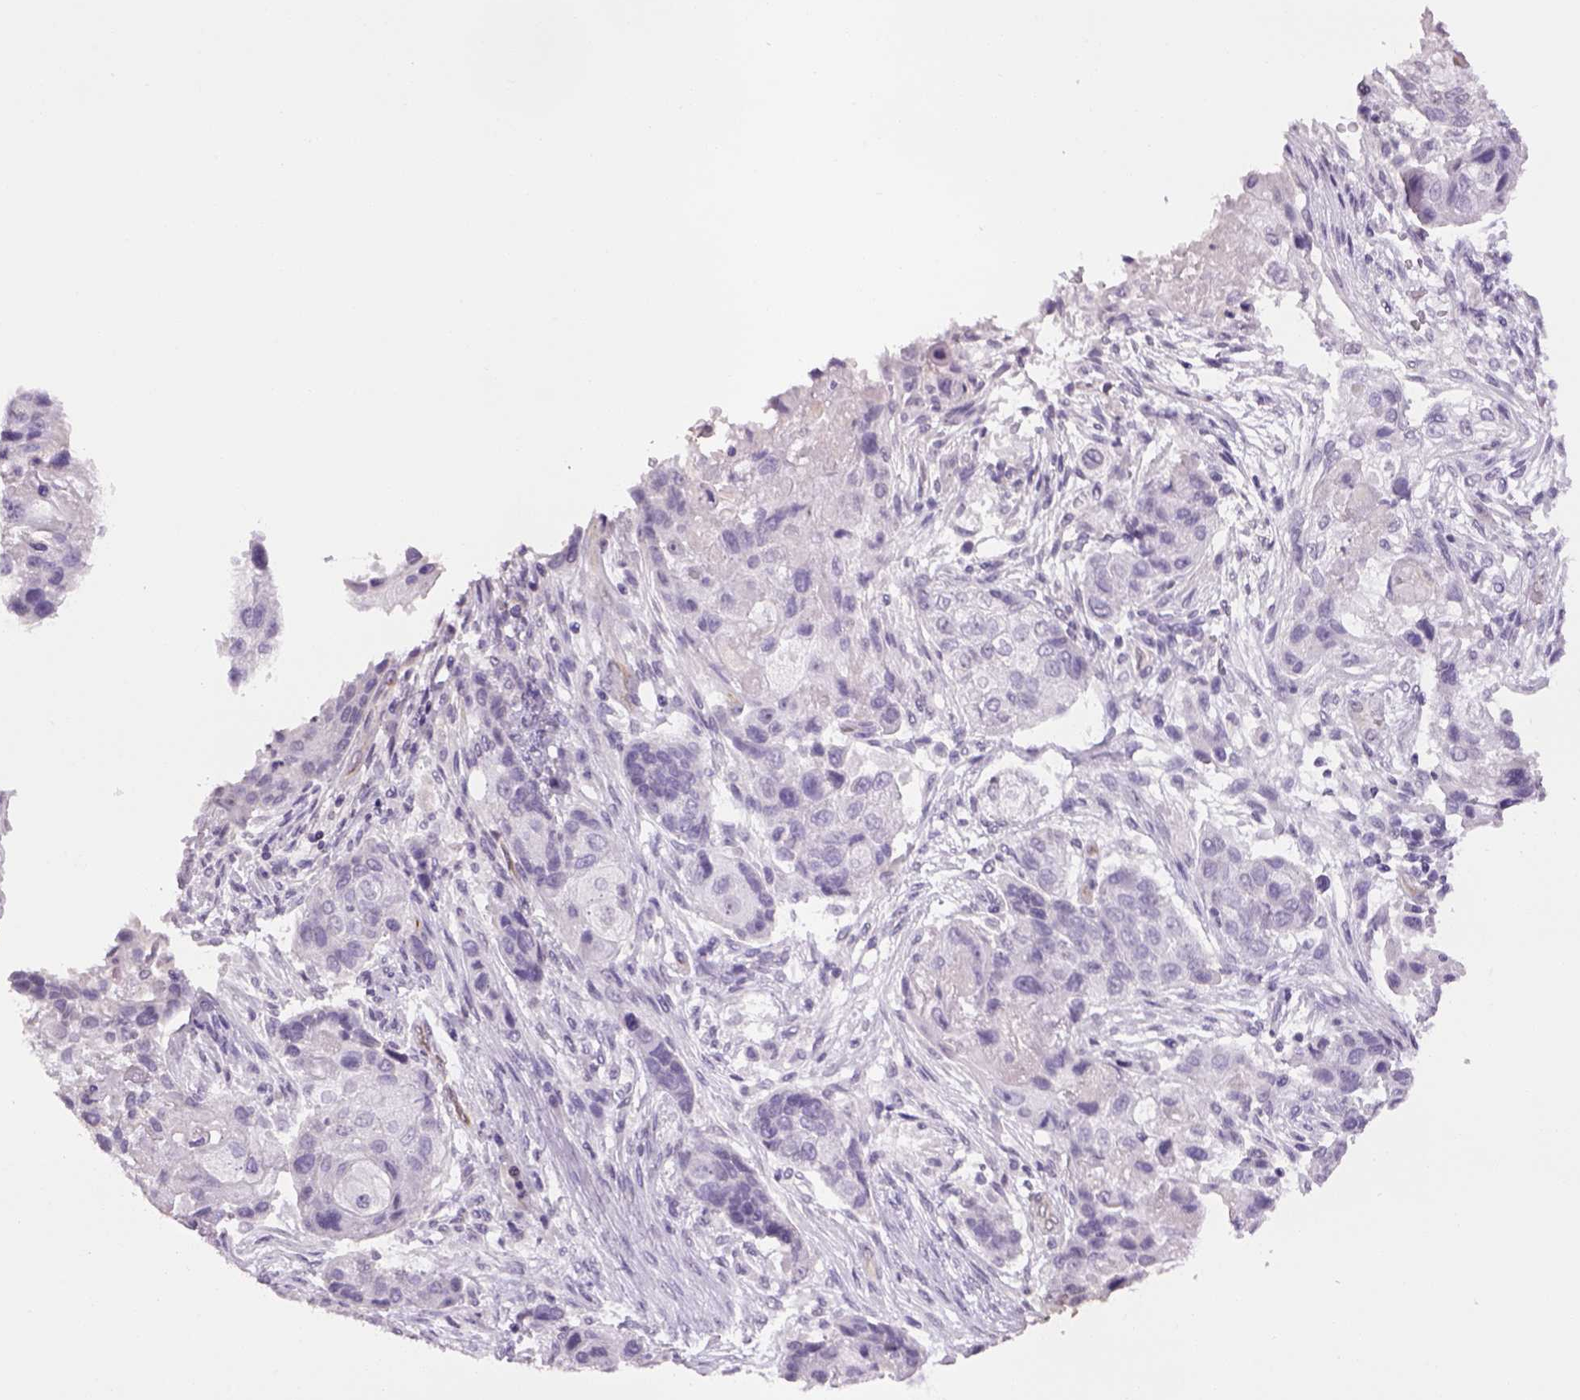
{"staining": {"intensity": "negative", "quantity": "none", "location": "none"}, "tissue": "lung cancer", "cell_type": "Tumor cells", "image_type": "cancer", "snomed": [{"axis": "morphology", "description": "Squamous cell carcinoma, NOS"}, {"axis": "topography", "description": "Lung"}], "caption": "Photomicrograph shows no protein expression in tumor cells of lung cancer tissue.", "gene": "PRRT1", "patient": {"sex": "male", "age": 69}}